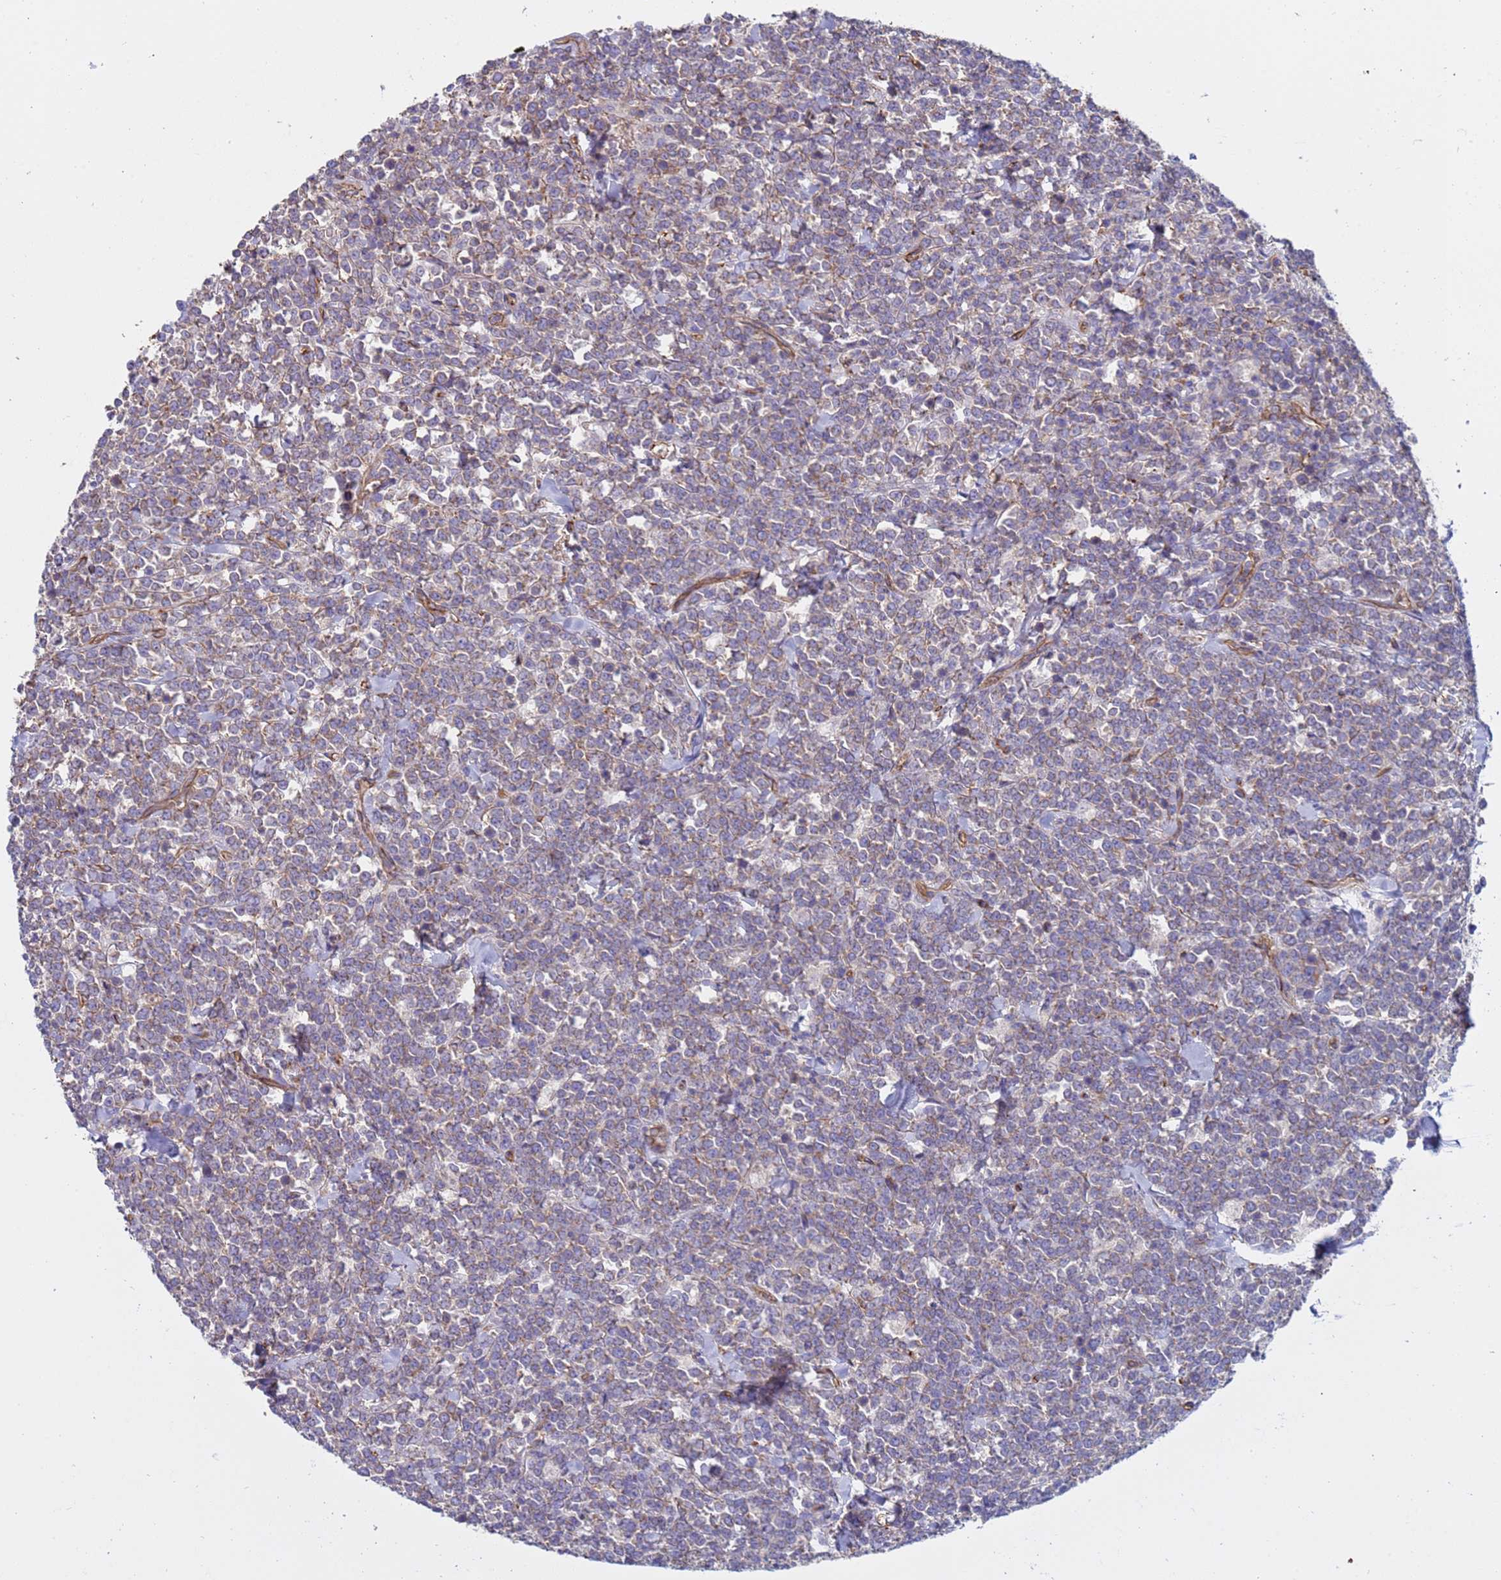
{"staining": {"intensity": "weak", "quantity": ">75%", "location": "cytoplasmic/membranous"}, "tissue": "lymphoma", "cell_type": "Tumor cells", "image_type": "cancer", "snomed": [{"axis": "morphology", "description": "Malignant lymphoma, non-Hodgkin's type, High grade"}, {"axis": "topography", "description": "Small intestine"}, {"axis": "topography", "description": "Colon"}], "caption": "Malignant lymphoma, non-Hodgkin's type (high-grade) tissue demonstrates weak cytoplasmic/membranous positivity in approximately >75% of tumor cells, visualized by immunohistochemistry.", "gene": "ZNF248", "patient": {"sex": "male", "age": 8}}